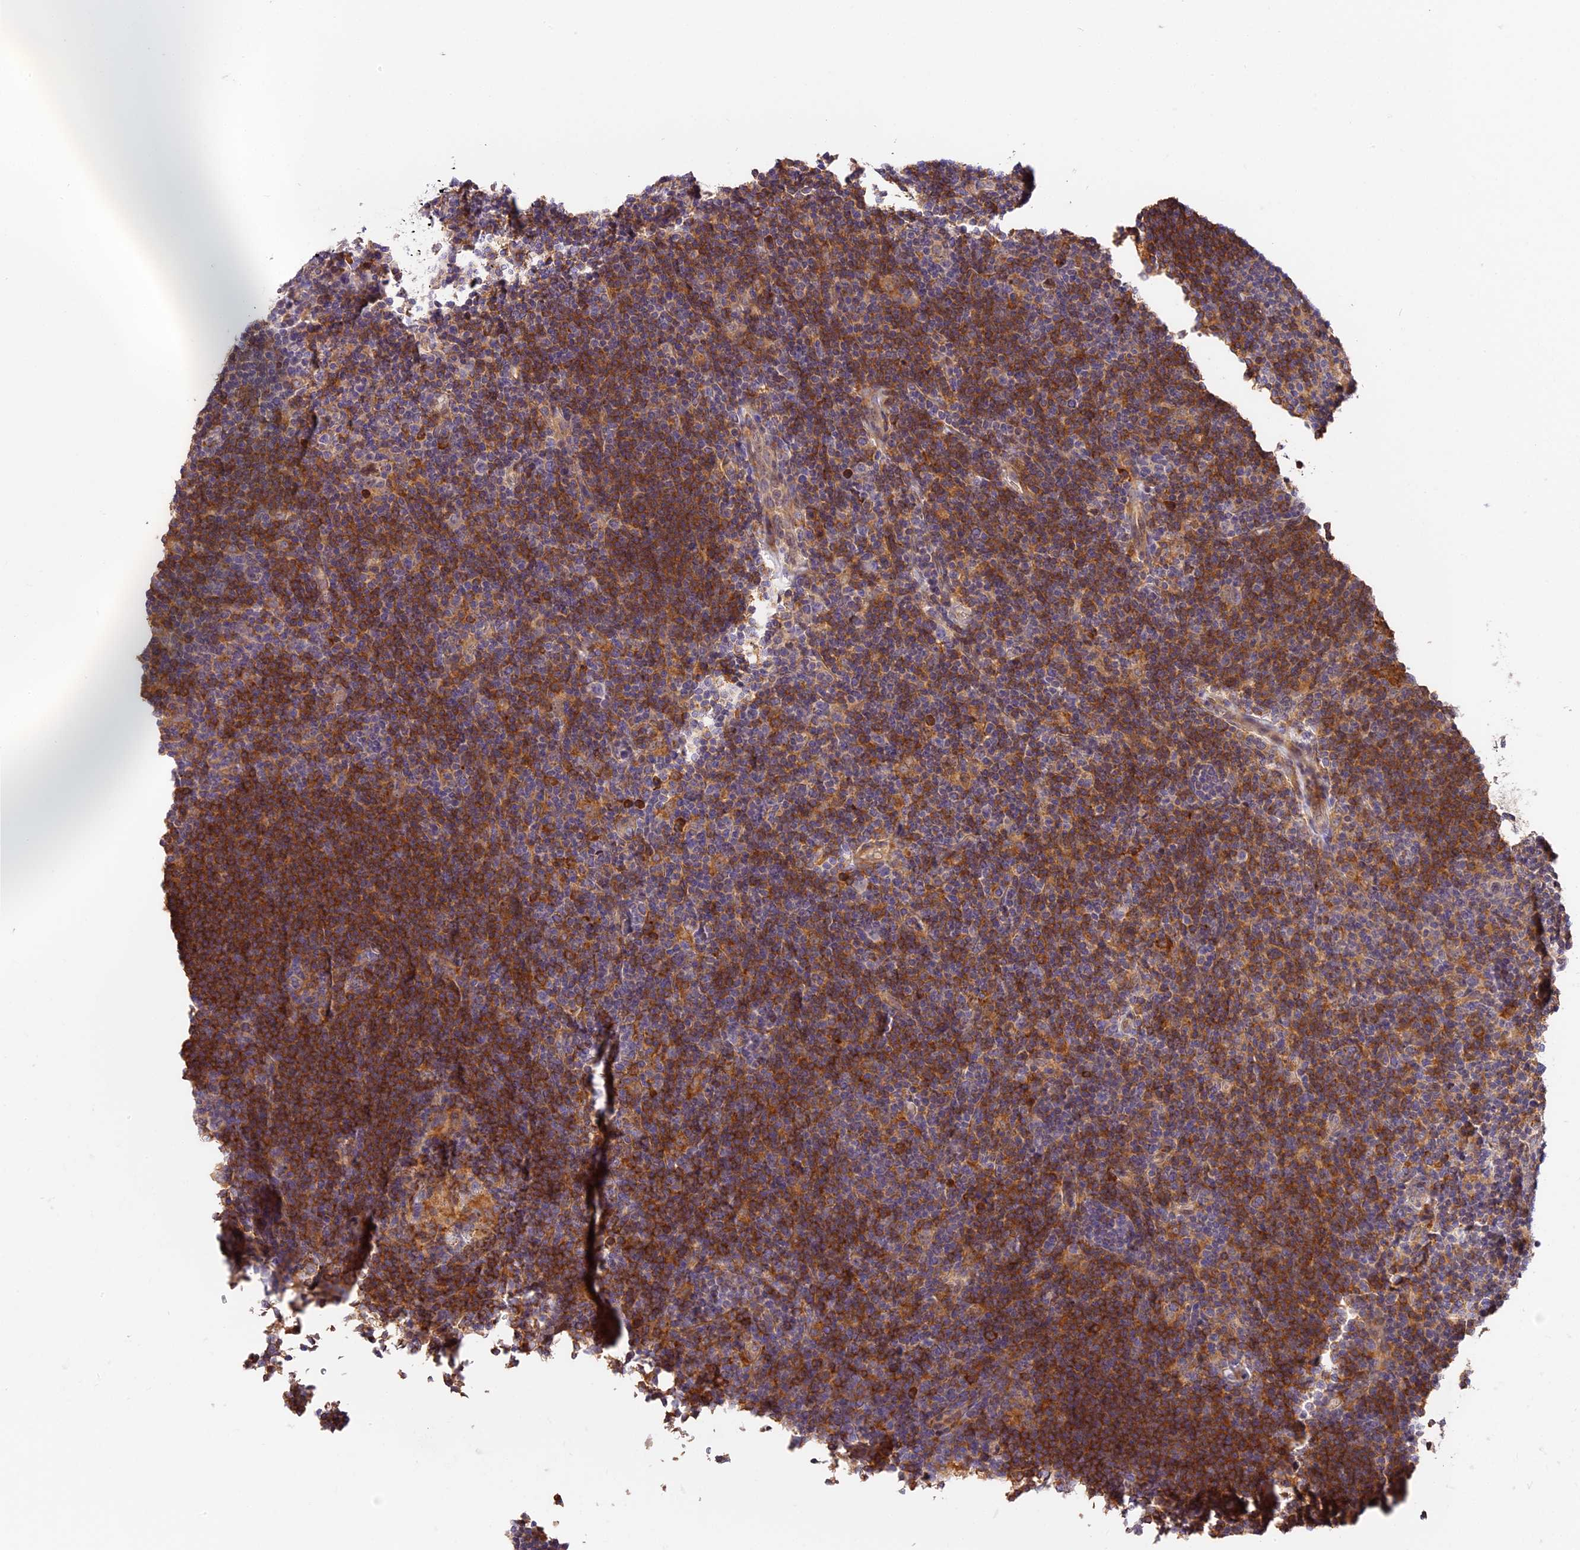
{"staining": {"intensity": "weak", "quantity": "<25%", "location": "cytoplasmic/membranous"}, "tissue": "lymphoma", "cell_type": "Tumor cells", "image_type": "cancer", "snomed": [{"axis": "morphology", "description": "Hodgkin's disease, NOS"}, {"axis": "topography", "description": "Lymph node"}], "caption": "The image reveals no significant staining in tumor cells of Hodgkin's disease.", "gene": "ARHGAP17", "patient": {"sex": "female", "age": 57}}